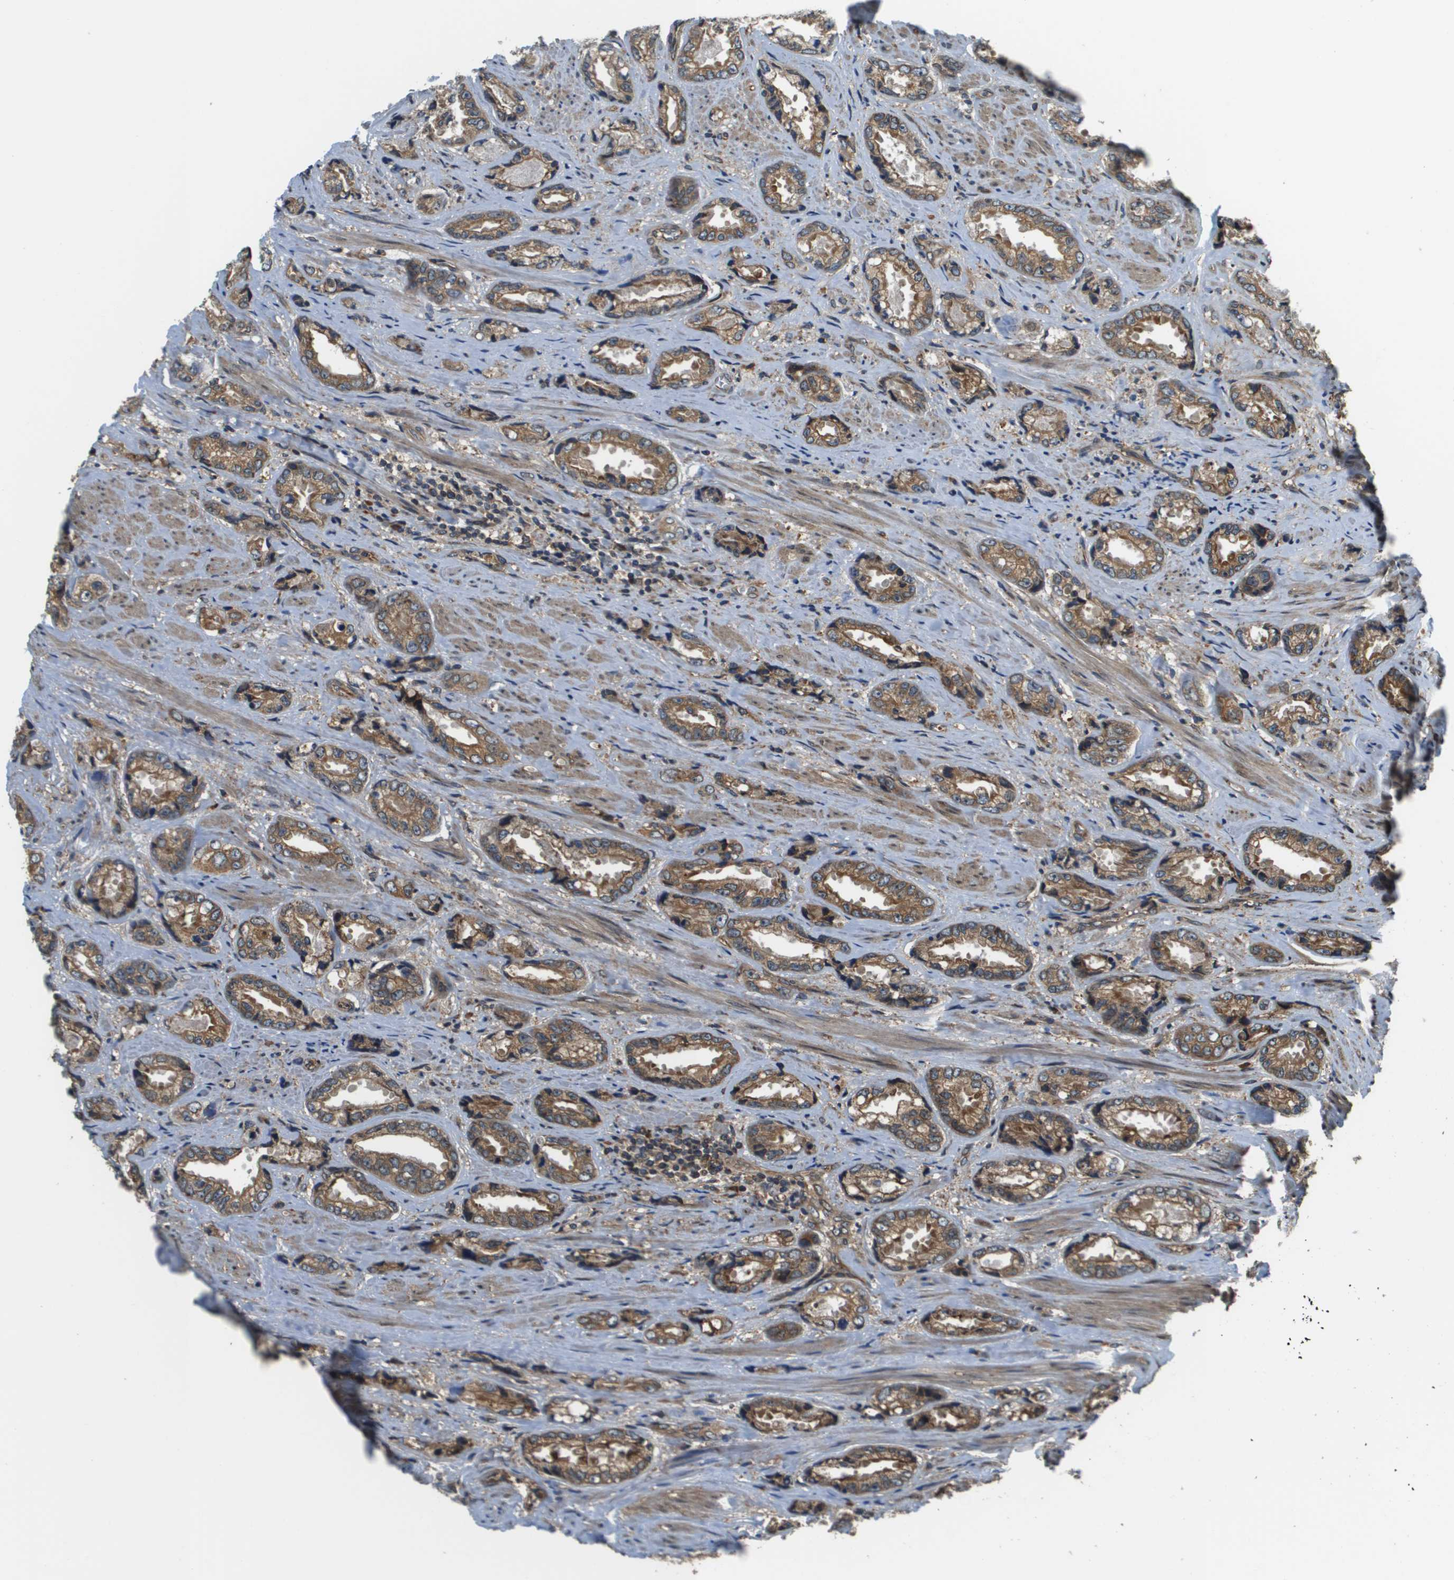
{"staining": {"intensity": "moderate", "quantity": ">75%", "location": "cytoplasmic/membranous"}, "tissue": "prostate cancer", "cell_type": "Tumor cells", "image_type": "cancer", "snomed": [{"axis": "morphology", "description": "Adenocarcinoma, High grade"}, {"axis": "topography", "description": "Prostate"}], "caption": "Immunohistochemistry (IHC) image of prostate adenocarcinoma (high-grade) stained for a protein (brown), which demonstrates medium levels of moderate cytoplasmic/membranous positivity in approximately >75% of tumor cells.", "gene": "SEC62", "patient": {"sex": "male", "age": 61}}